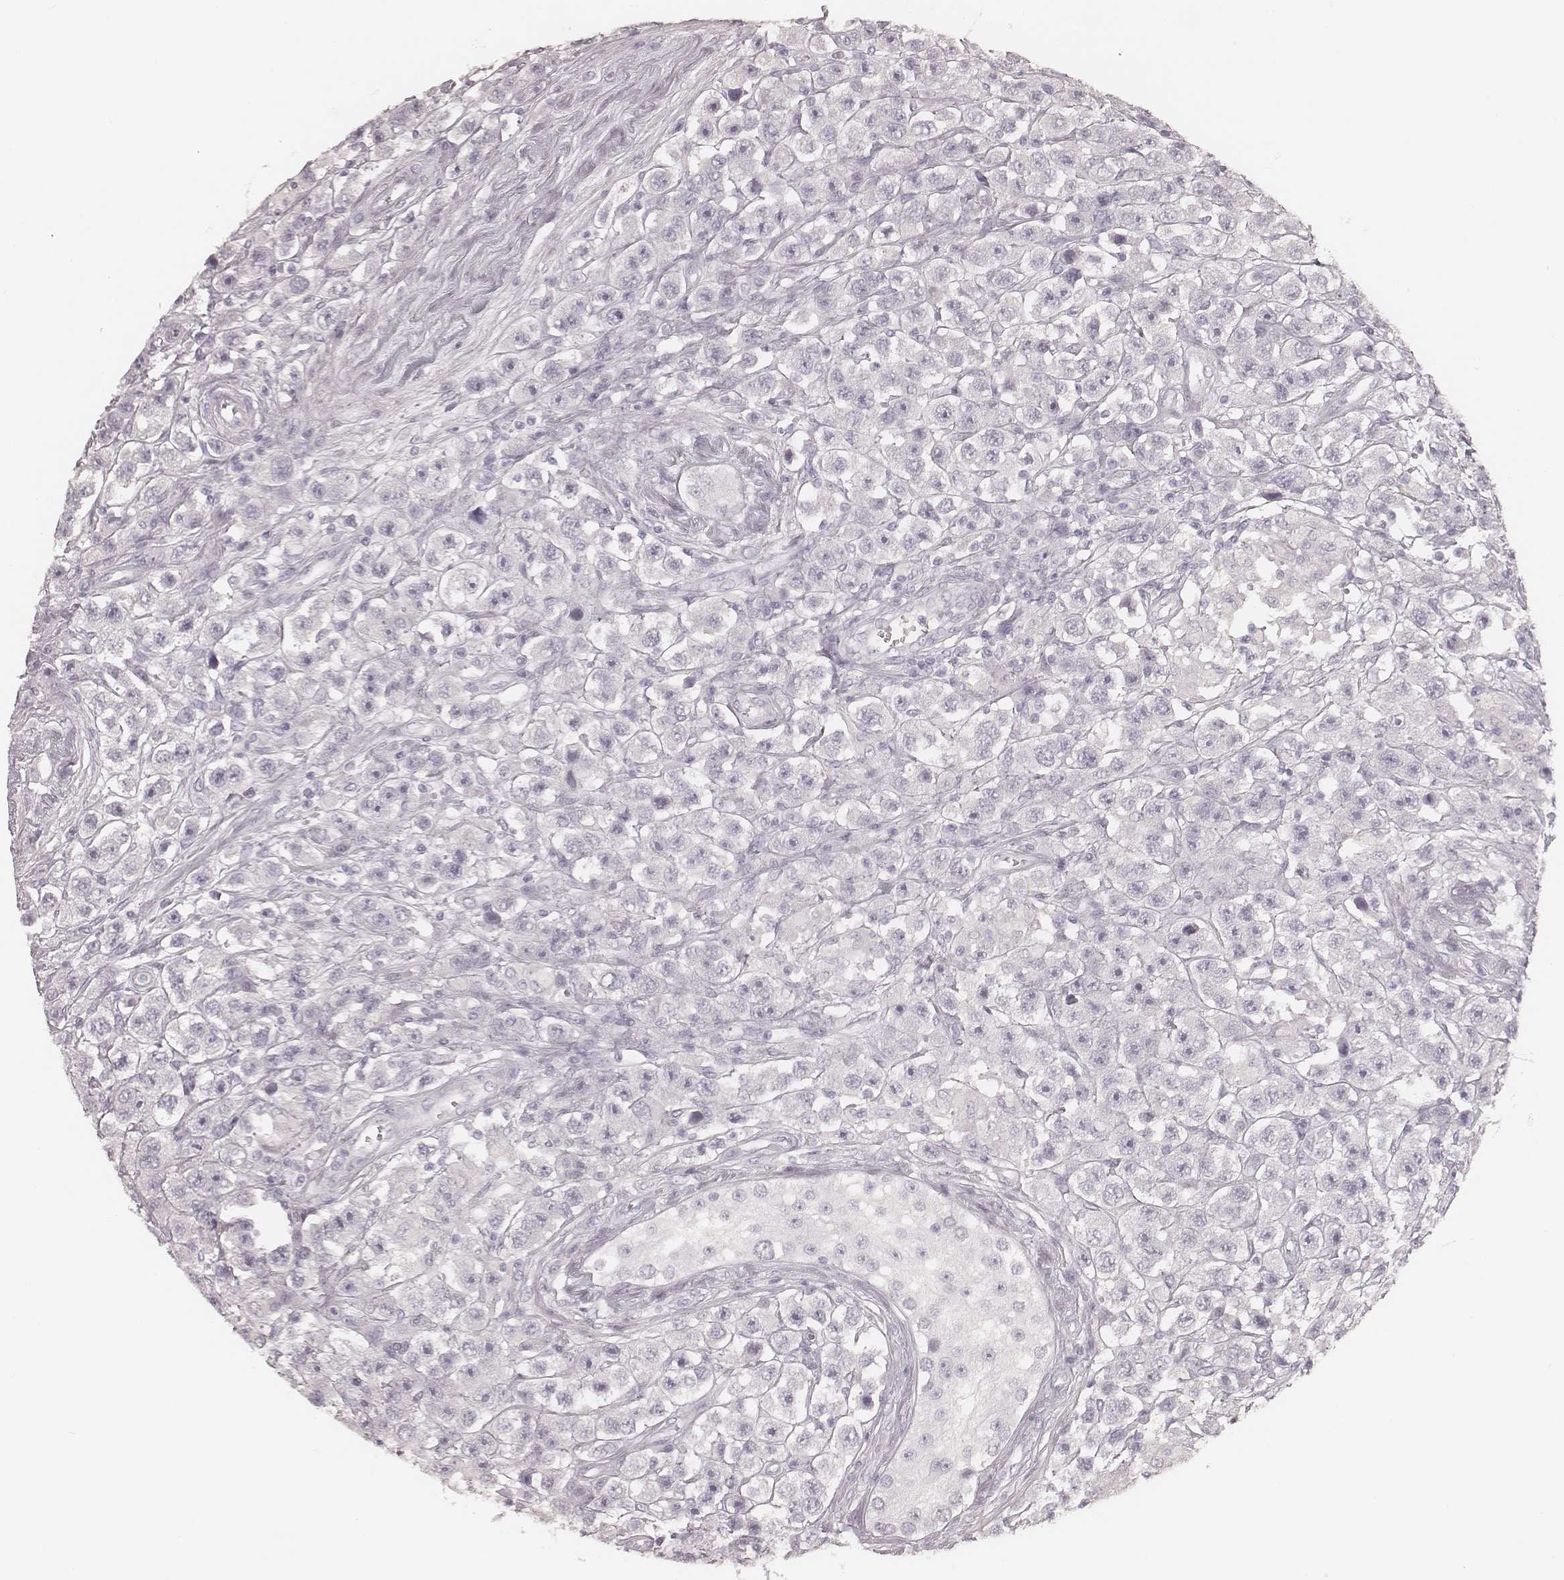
{"staining": {"intensity": "negative", "quantity": "none", "location": "none"}, "tissue": "testis cancer", "cell_type": "Tumor cells", "image_type": "cancer", "snomed": [{"axis": "morphology", "description": "Seminoma, NOS"}, {"axis": "topography", "description": "Testis"}], "caption": "This is an immunohistochemistry histopathology image of human testis seminoma. There is no positivity in tumor cells.", "gene": "KRT26", "patient": {"sex": "male", "age": 45}}